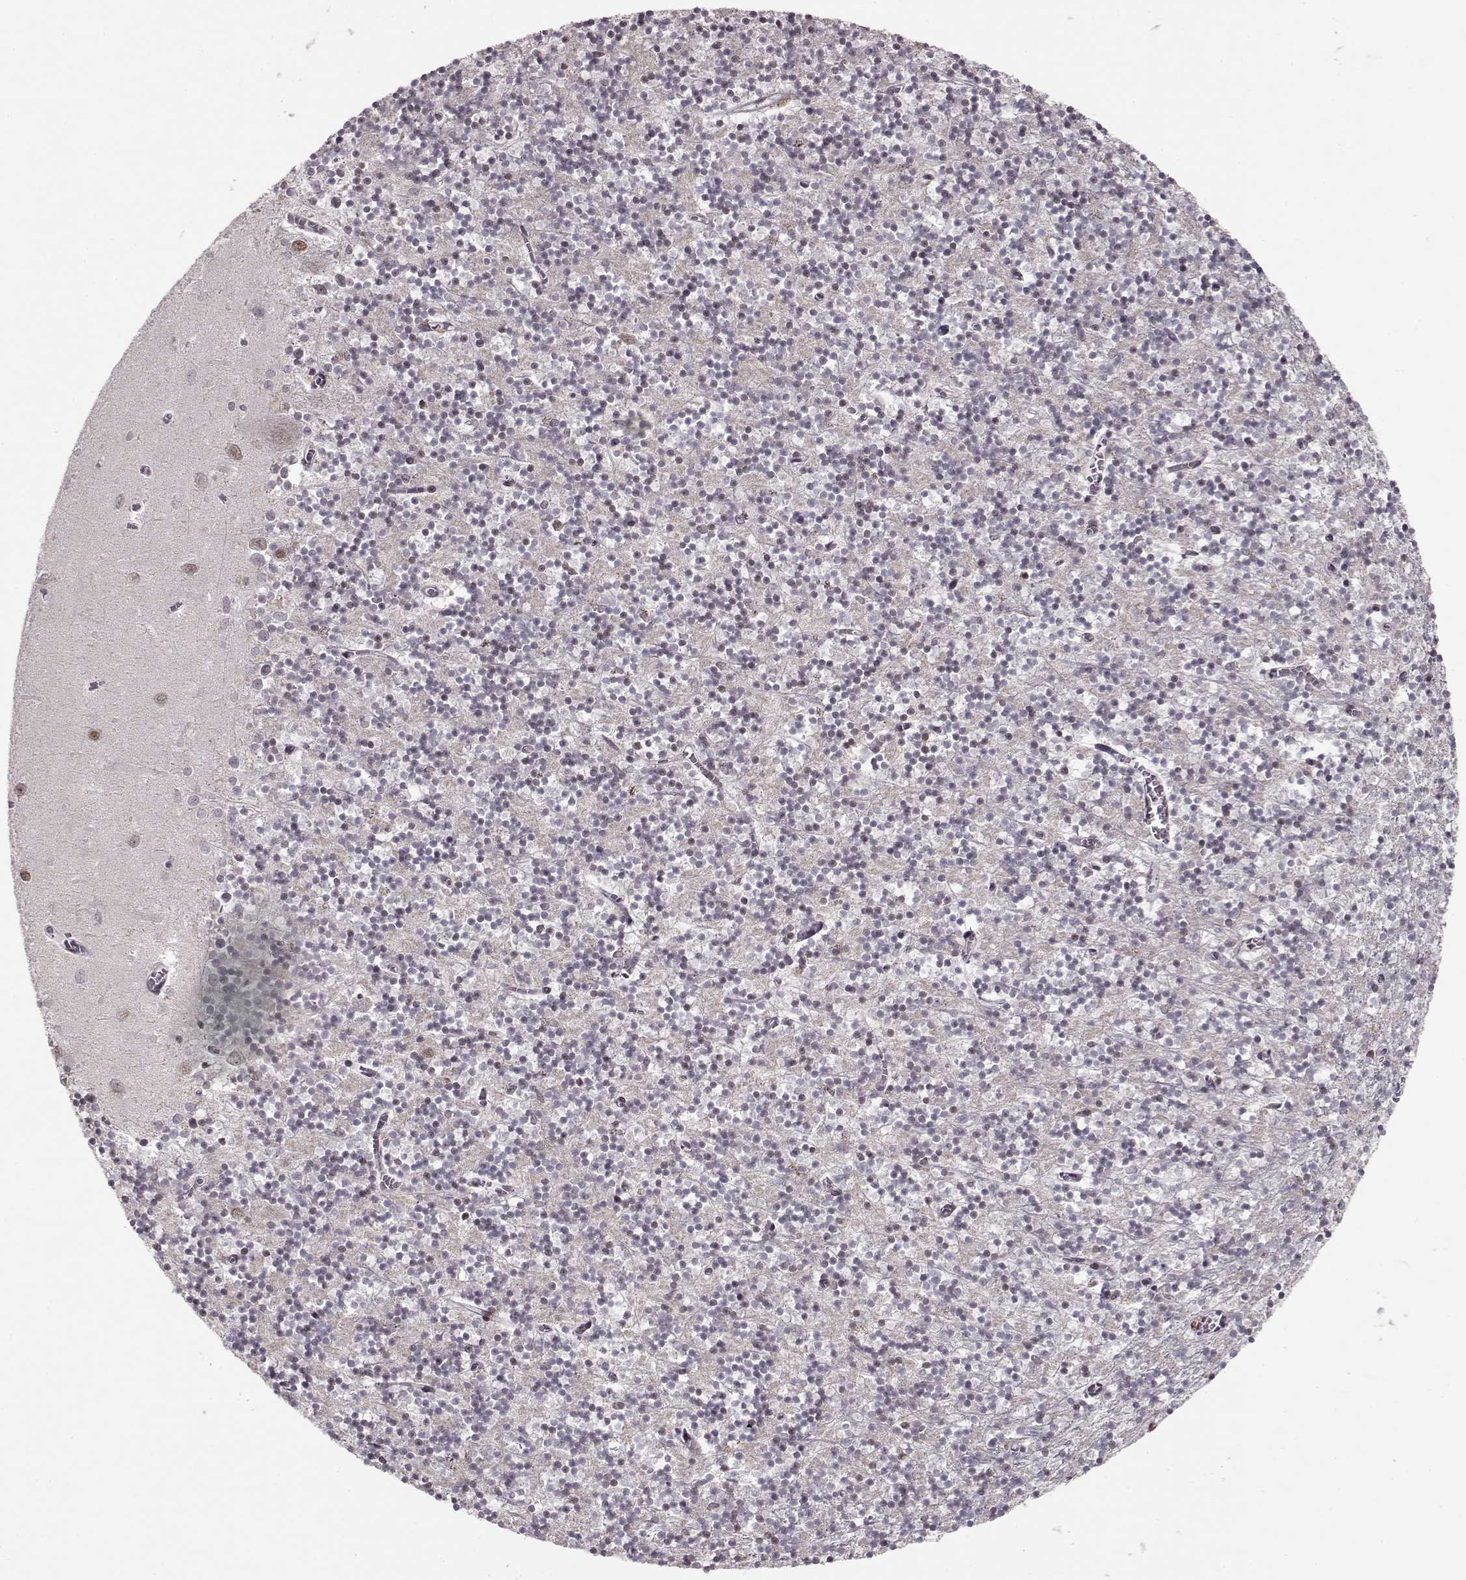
{"staining": {"intensity": "weak", "quantity": "<25%", "location": "nuclear"}, "tissue": "cerebellum", "cell_type": "Cells in granular layer", "image_type": "normal", "snomed": [{"axis": "morphology", "description": "Normal tissue, NOS"}, {"axis": "topography", "description": "Cerebellum"}], "caption": "IHC of benign cerebellum exhibits no positivity in cells in granular layer.", "gene": "RAI1", "patient": {"sex": "female", "age": 64}}